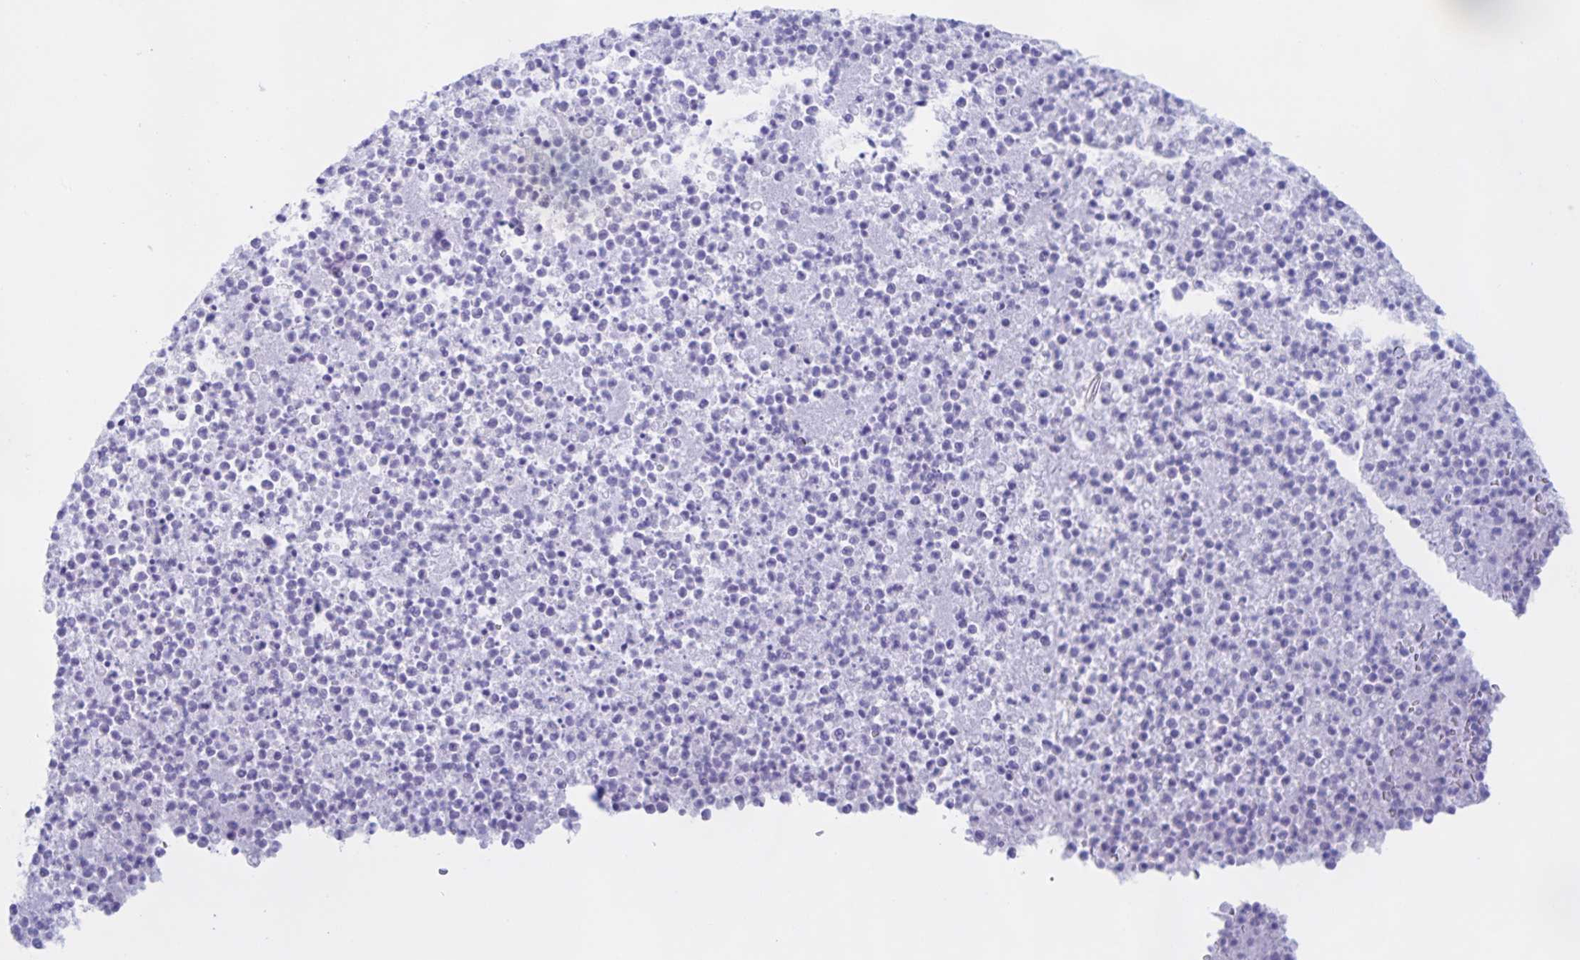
{"staining": {"intensity": "weak", "quantity": "25%-75%", "location": "cytoplasmic/membranous"}, "tissue": "bronchus", "cell_type": "Respiratory epithelial cells", "image_type": "normal", "snomed": [{"axis": "morphology", "description": "Normal tissue, NOS"}, {"axis": "topography", "description": "Cartilage tissue"}, {"axis": "topography", "description": "Bronchus"}], "caption": "Immunohistochemistry of benign human bronchus shows low levels of weak cytoplasmic/membranous staining in about 25%-75% of respiratory epithelial cells.", "gene": "CATSPER4", "patient": {"sex": "male", "age": 56}}